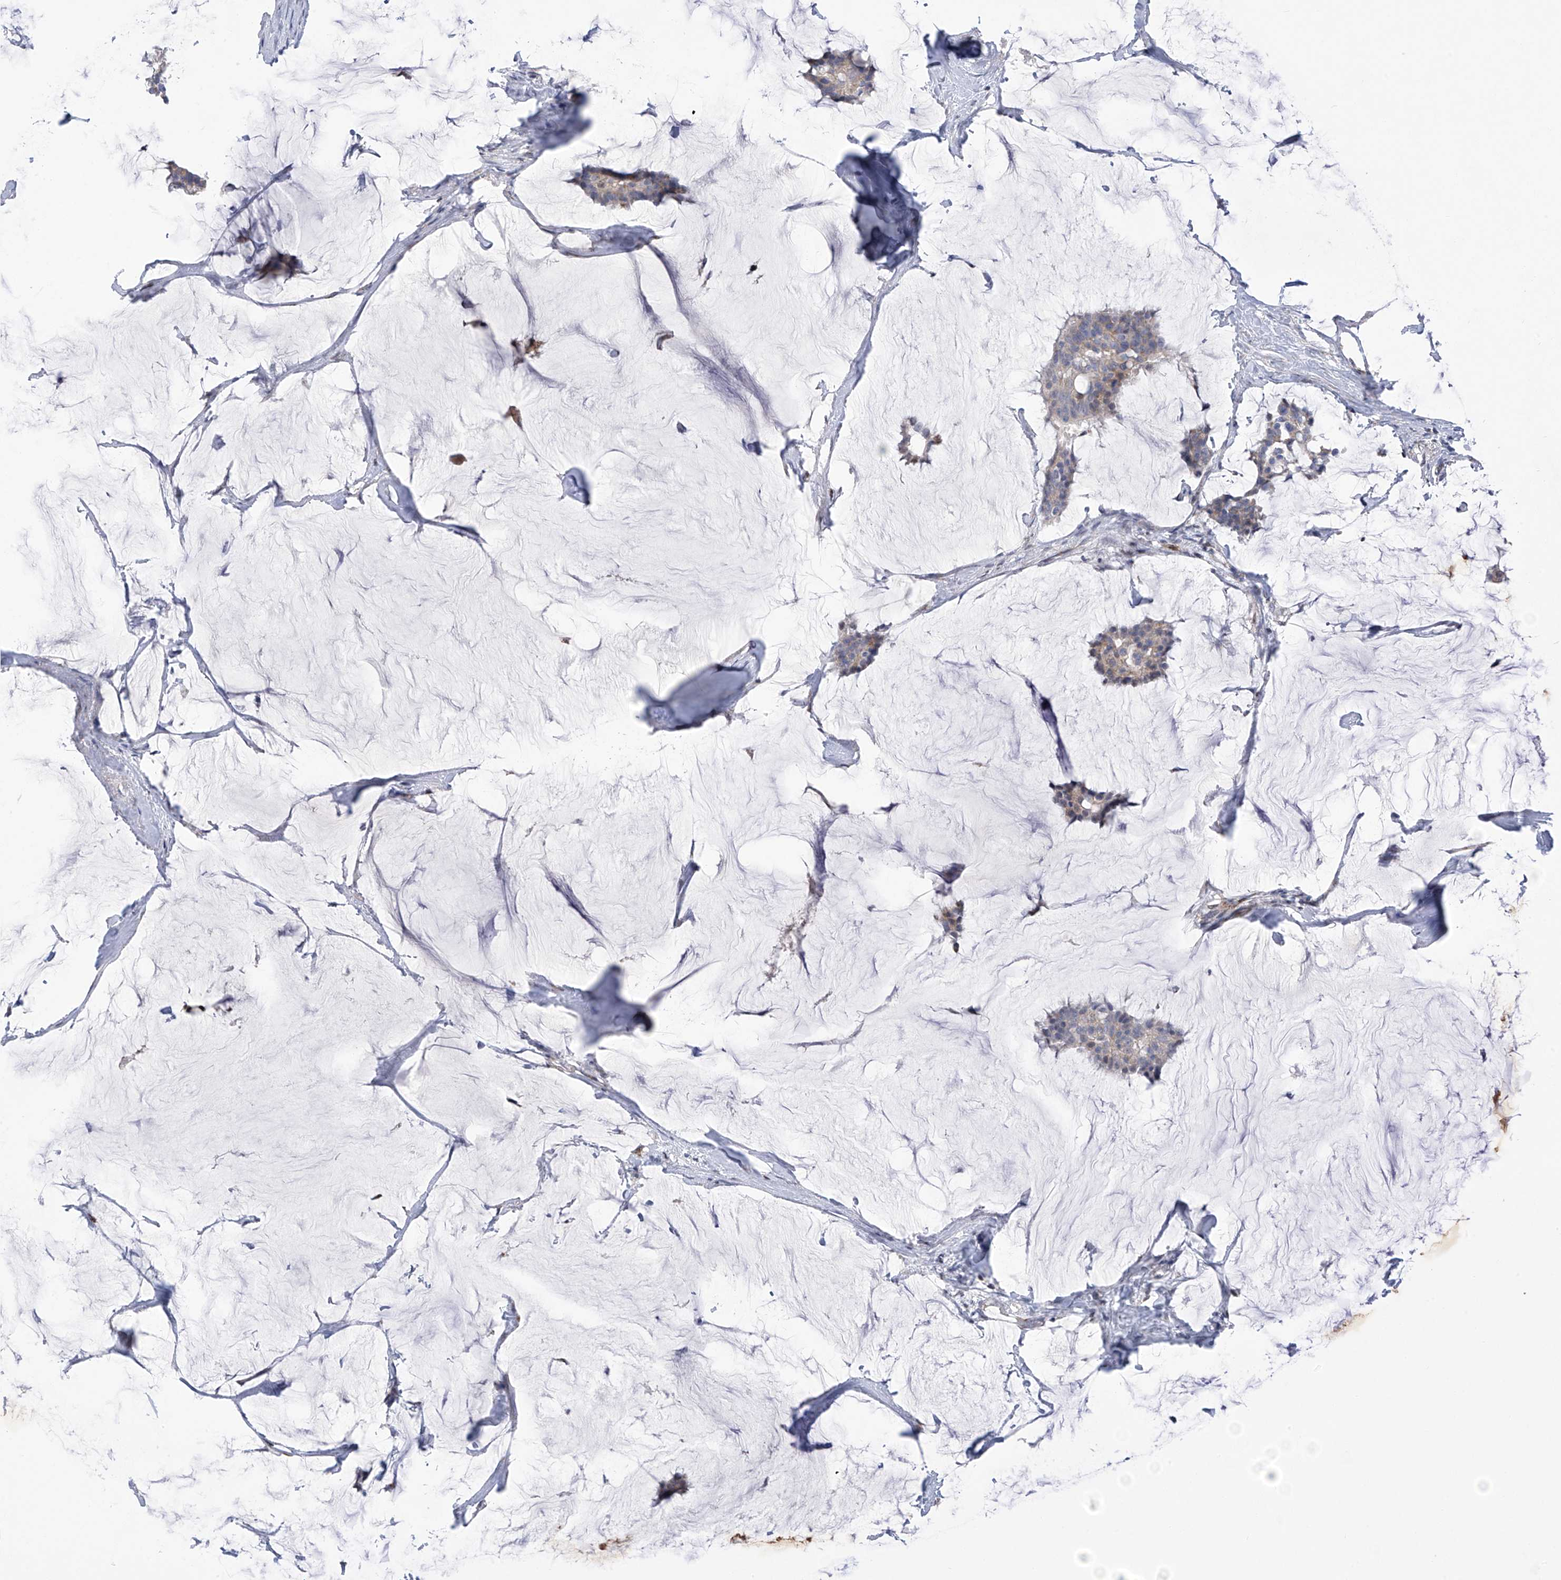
{"staining": {"intensity": "weak", "quantity": "<25%", "location": "cytoplasmic/membranous"}, "tissue": "breast cancer", "cell_type": "Tumor cells", "image_type": "cancer", "snomed": [{"axis": "morphology", "description": "Duct carcinoma"}, {"axis": "topography", "description": "Breast"}], "caption": "Breast cancer (infiltrating ductal carcinoma) stained for a protein using immunohistochemistry (IHC) demonstrates no staining tumor cells.", "gene": "SLCO4A1", "patient": {"sex": "female", "age": 93}}